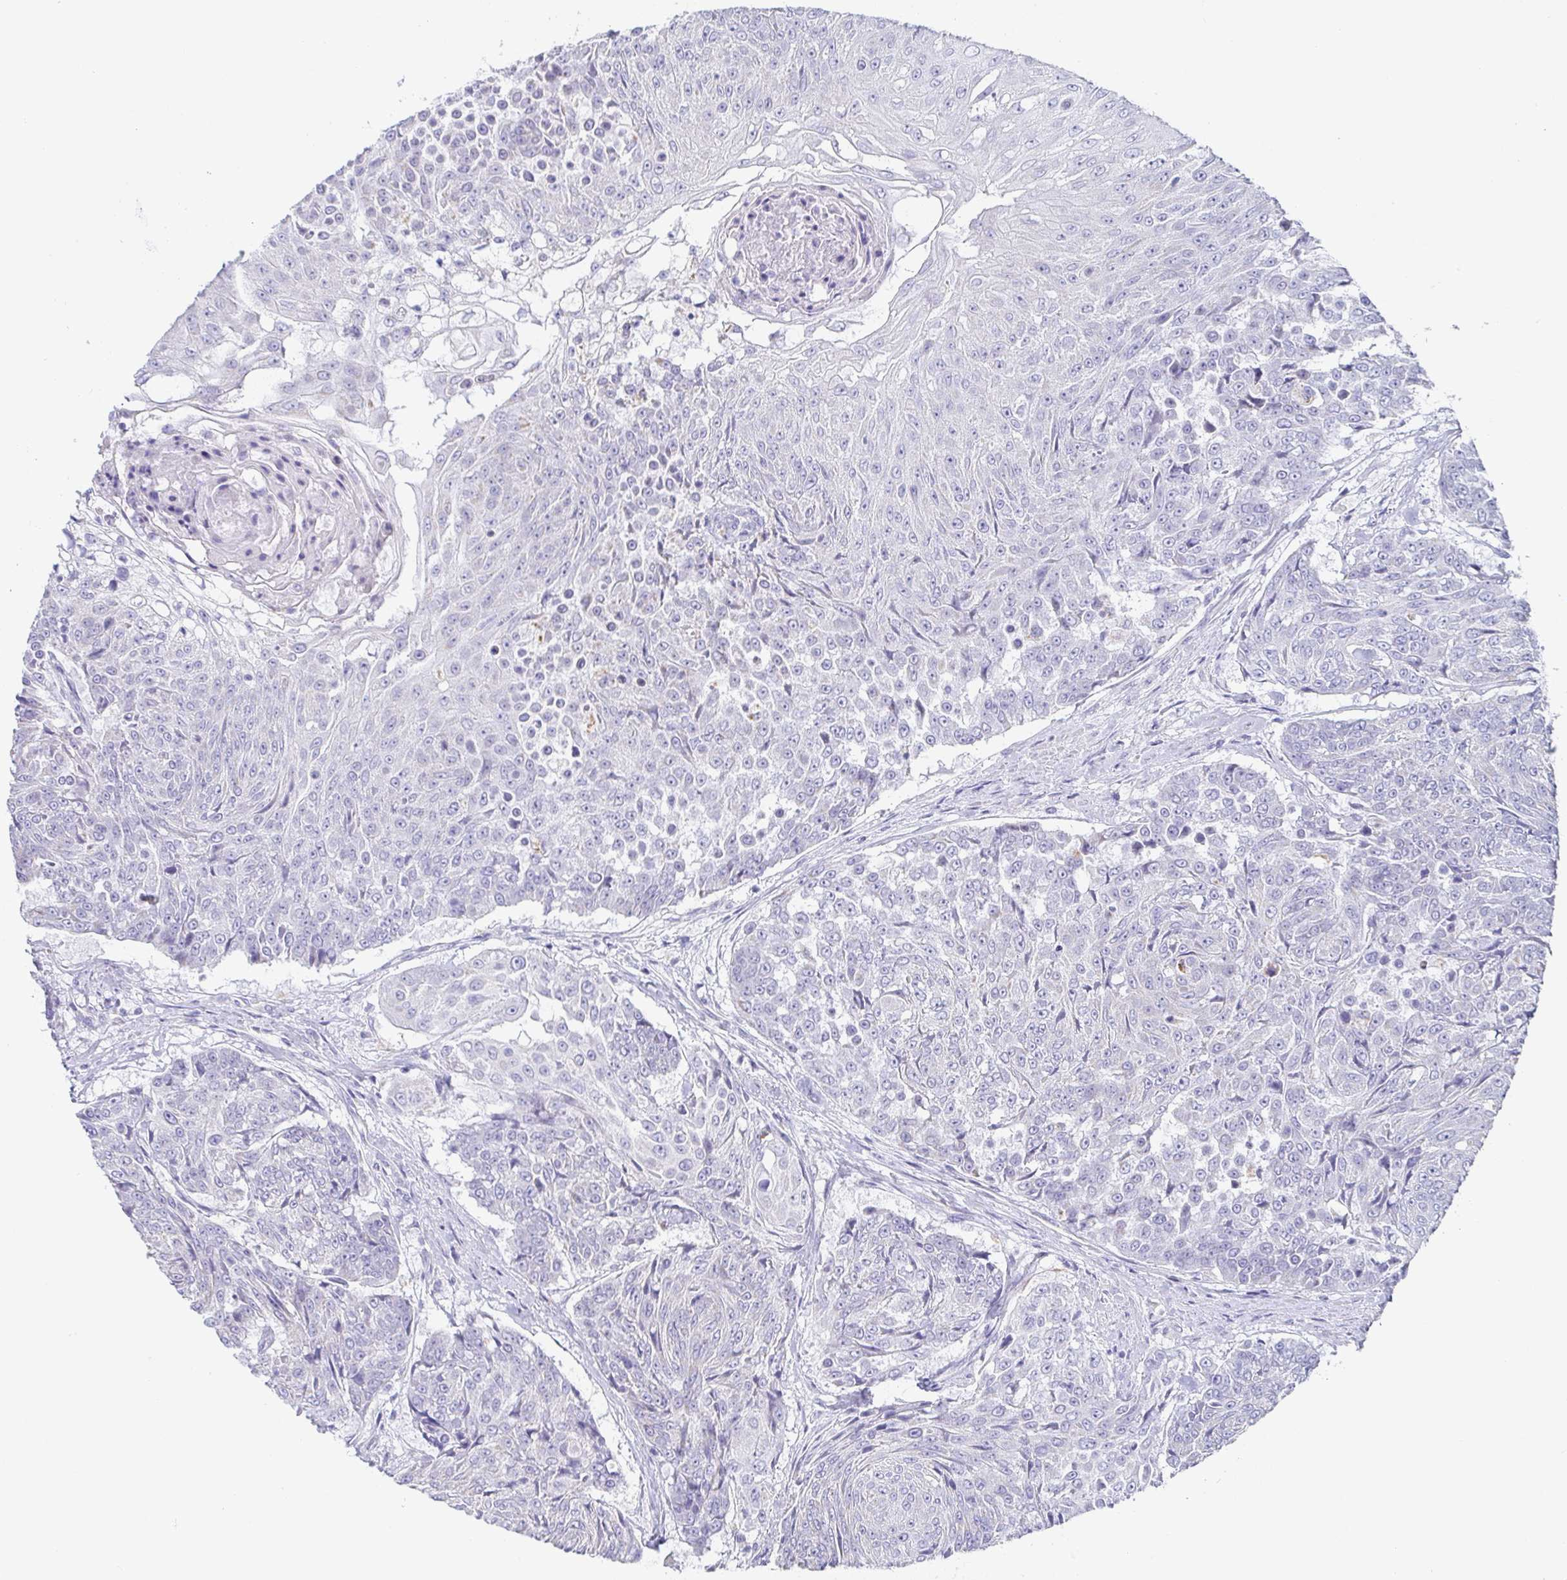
{"staining": {"intensity": "negative", "quantity": "none", "location": "none"}, "tissue": "urothelial cancer", "cell_type": "Tumor cells", "image_type": "cancer", "snomed": [{"axis": "morphology", "description": "Urothelial carcinoma, High grade"}, {"axis": "topography", "description": "Urinary bladder"}], "caption": "There is no significant expression in tumor cells of urothelial carcinoma (high-grade).", "gene": "PRR27", "patient": {"sex": "female", "age": 63}}